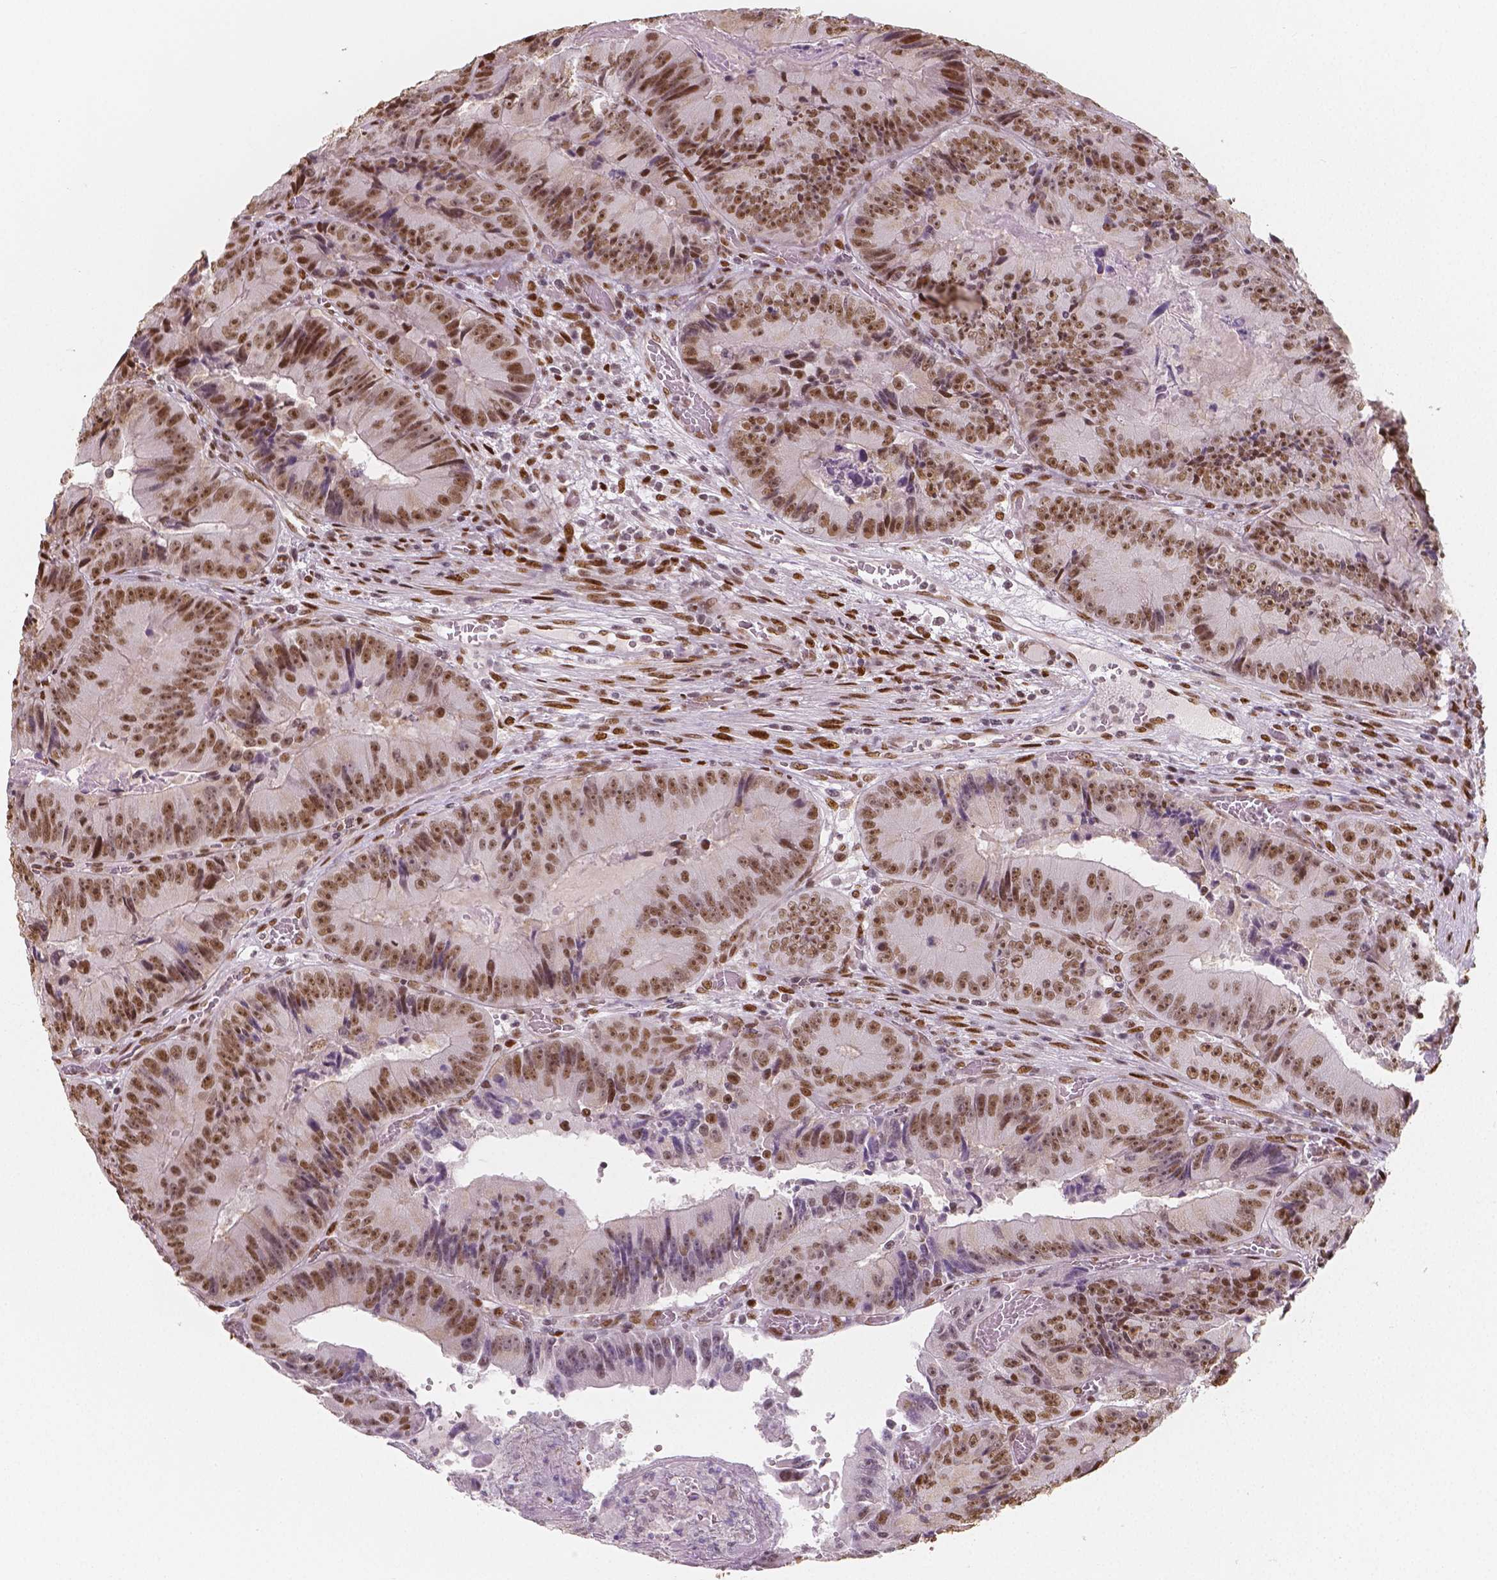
{"staining": {"intensity": "moderate", "quantity": ">75%", "location": "nuclear"}, "tissue": "colorectal cancer", "cell_type": "Tumor cells", "image_type": "cancer", "snomed": [{"axis": "morphology", "description": "Adenocarcinoma, NOS"}, {"axis": "topography", "description": "Colon"}], "caption": "Immunohistochemistry (IHC) of human adenocarcinoma (colorectal) exhibits medium levels of moderate nuclear positivity in approximately >75% of tumor cells.", "gene": "NUCKS1", "patient": {"sex": "female", "age": 86}}